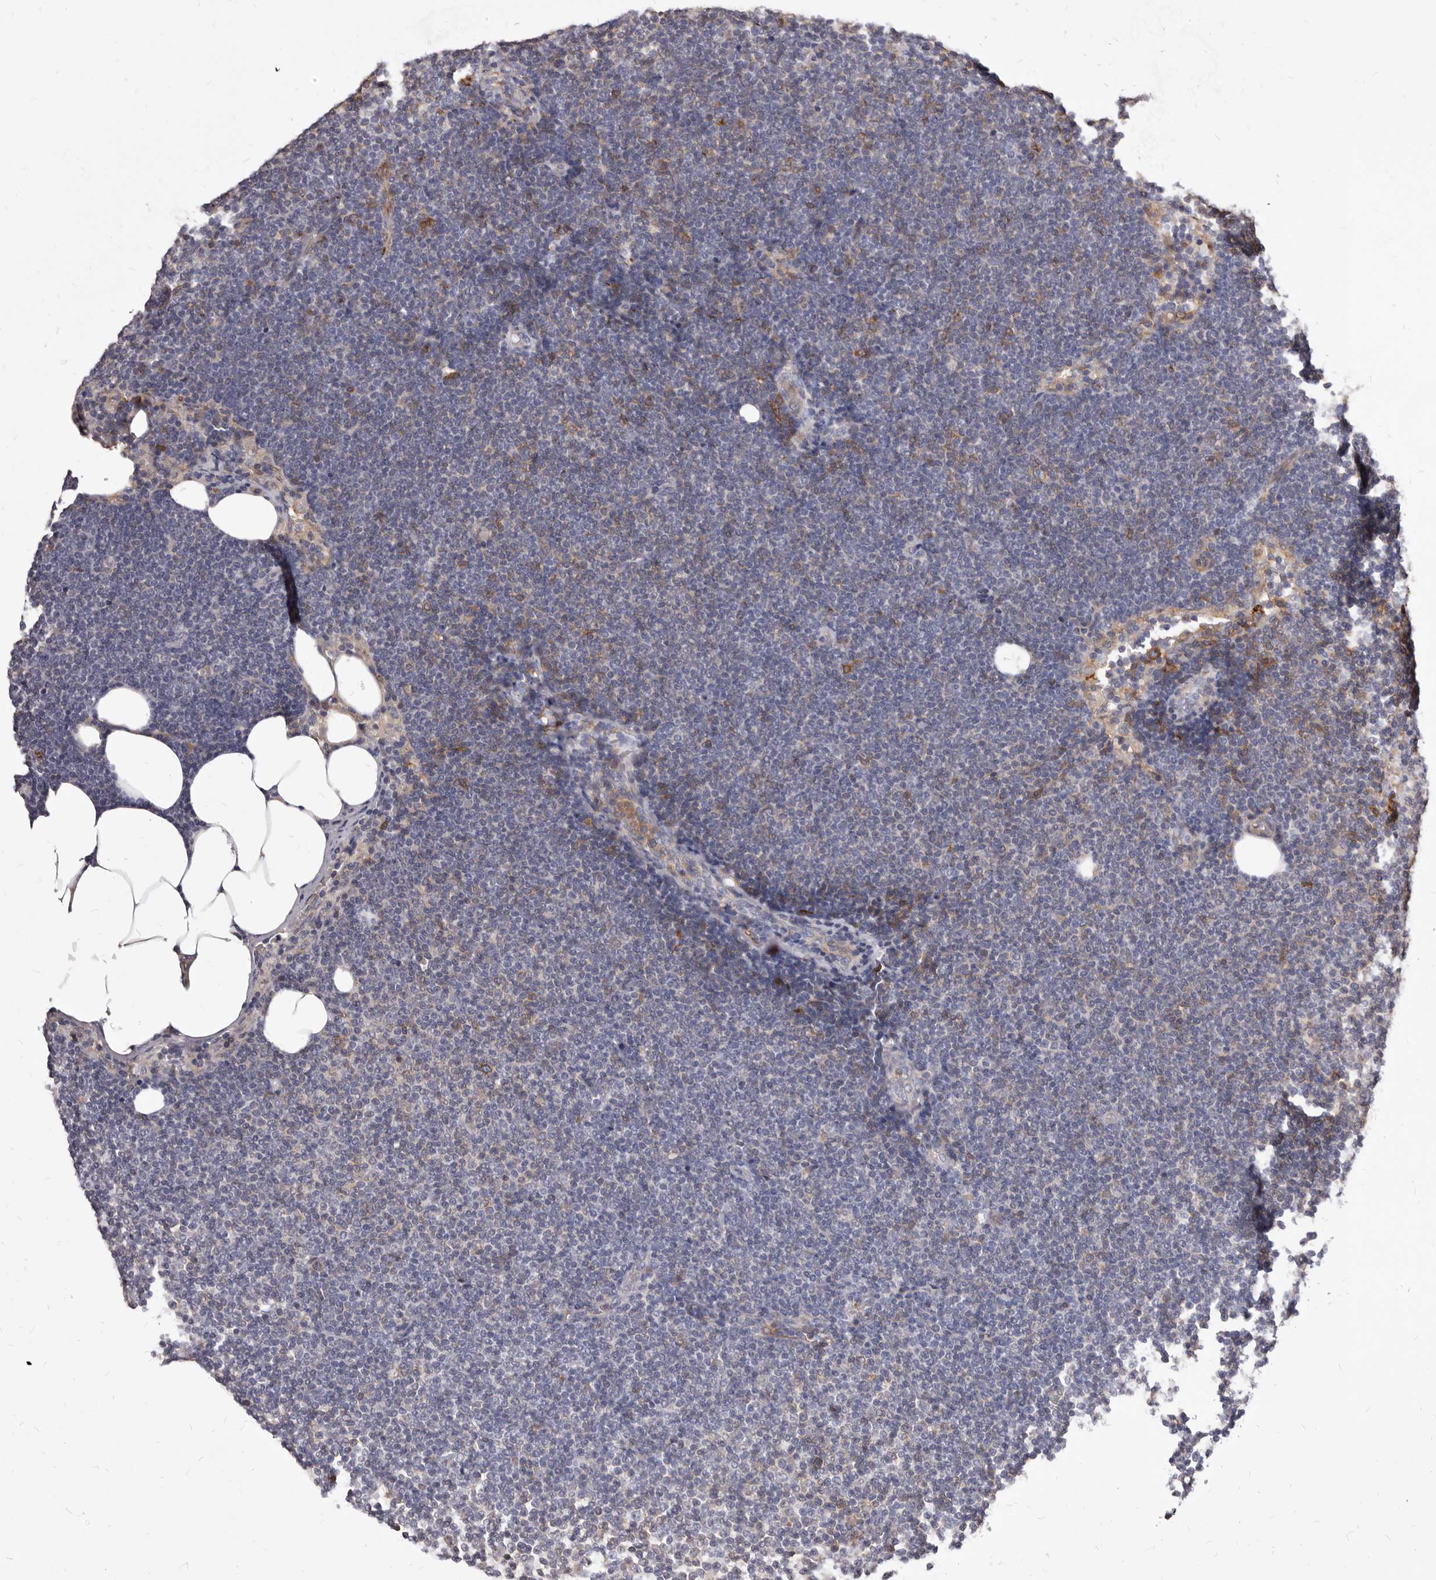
{"staining": {"intensity": "weak", "quantity": "<25%", "location": "cytoplasmic/membranous"}, "tissue": "lymphoma", "cell_type": "Tumor cells", "image_type": "cancer", "snomed": [{"axis": "morphology", "description": "Malignant lymphoma, non-Hodgkin's type, Low grade"}, {"axis": "topography", "description": "Lymph node"}], "caption": "DAB immunohistochemical staining of human low-grade malignant lymphoma, non-Hodgkin's type reveals no significant positivity in tumor cells. Brightfield microscopy of immunohistochemistry (IHC) stained with DAB (3,3'-diaminobenzidine) (brown) and hematoxylin (blue), captured at high magnification.", "gene": "NIBAN1", "patient": {"sex": "female", "age": 53}}